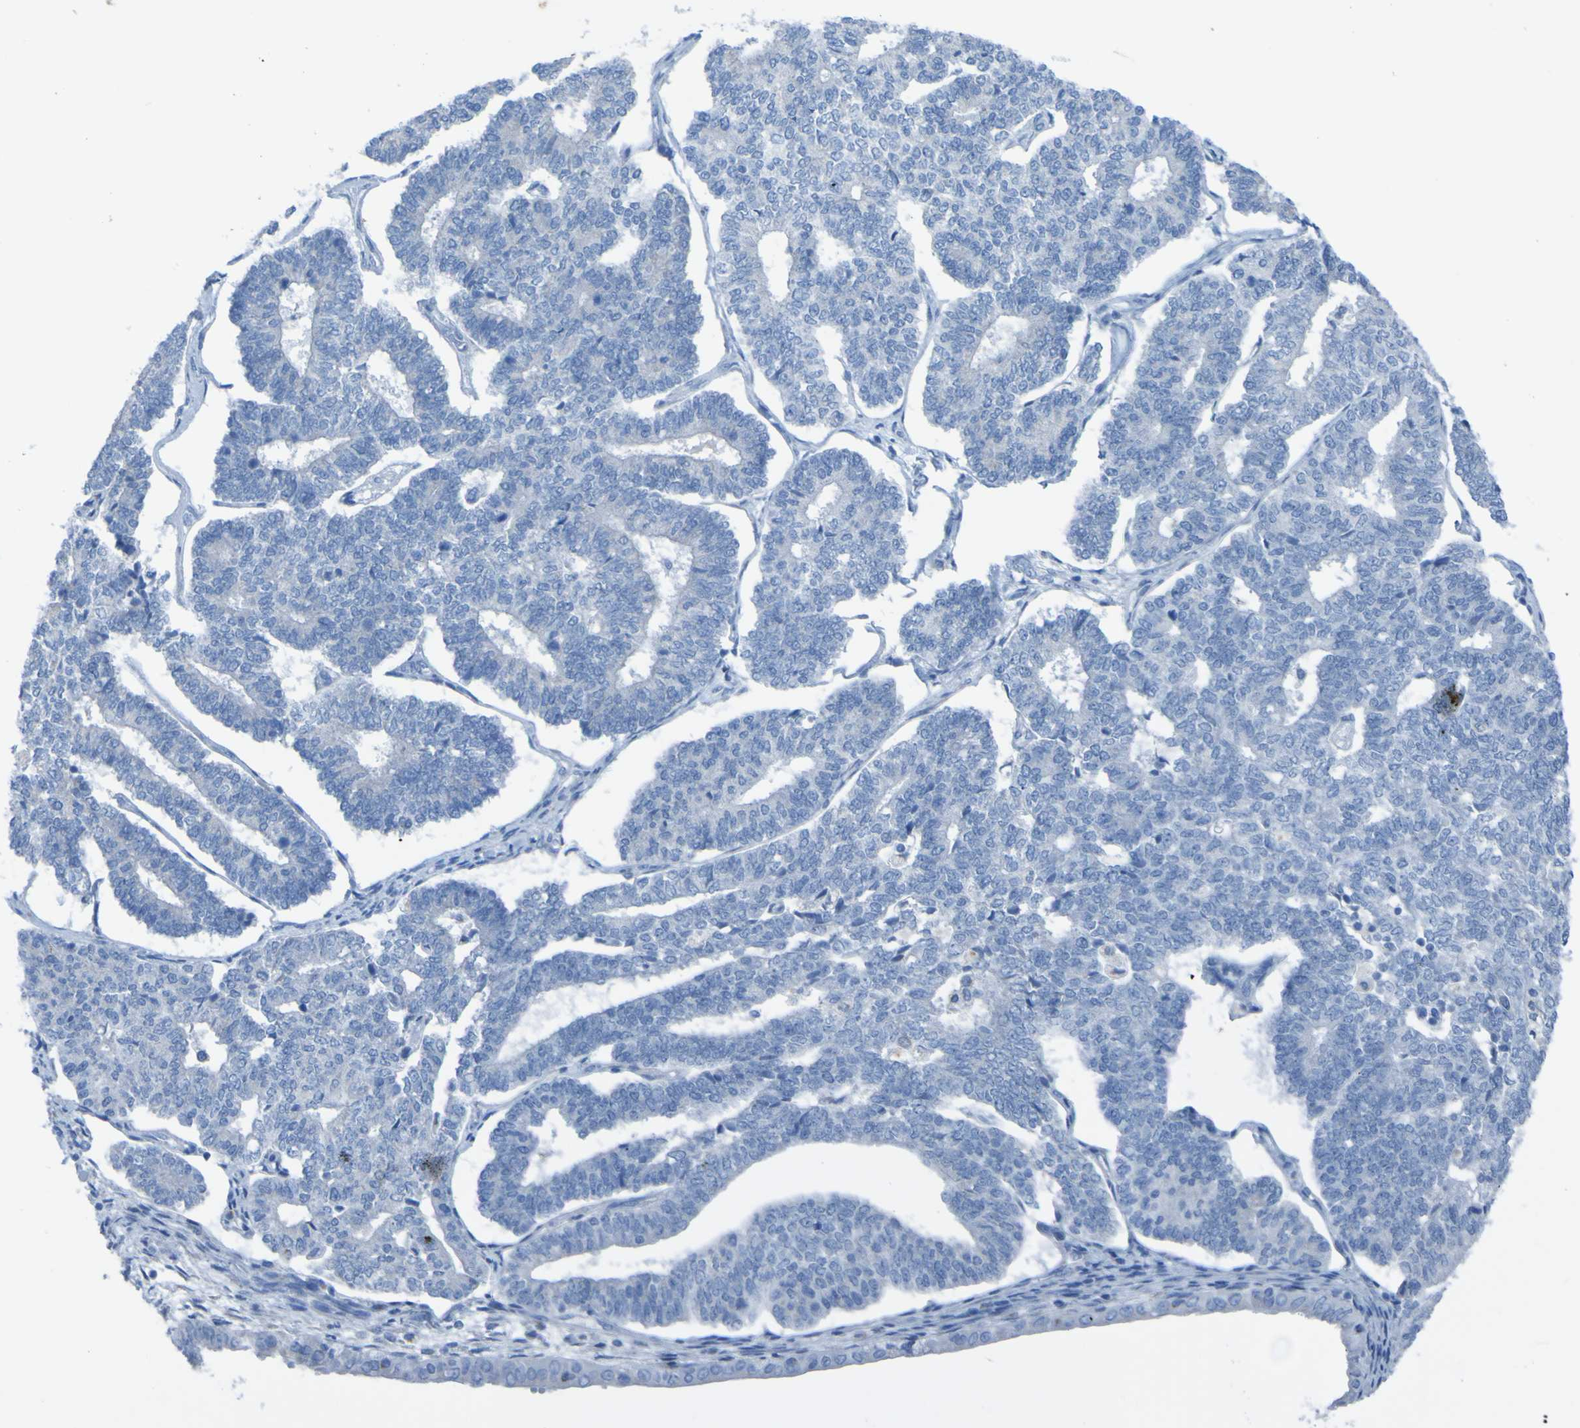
{"staining": {"intensity": "negative", "quantity": "none", "location": "none"}, "tissue": "endometrial cancer", "cell_type": "Tumor cells", "image_type": "cancer", "snomed": [{"axis": "morphology", "description": "Adenocarcinoma, NOS"}, {"axis": "topography", "description": "Endometrium"}], "caption": "Endometrial cancer (adenocarcinoma) was stained to show a protein in brown. There is no significant positivity in tumor cells. Nuclei are stained in blue.", "gene": "ACMSD", "patient": {"sex": "female", "age": 70}}